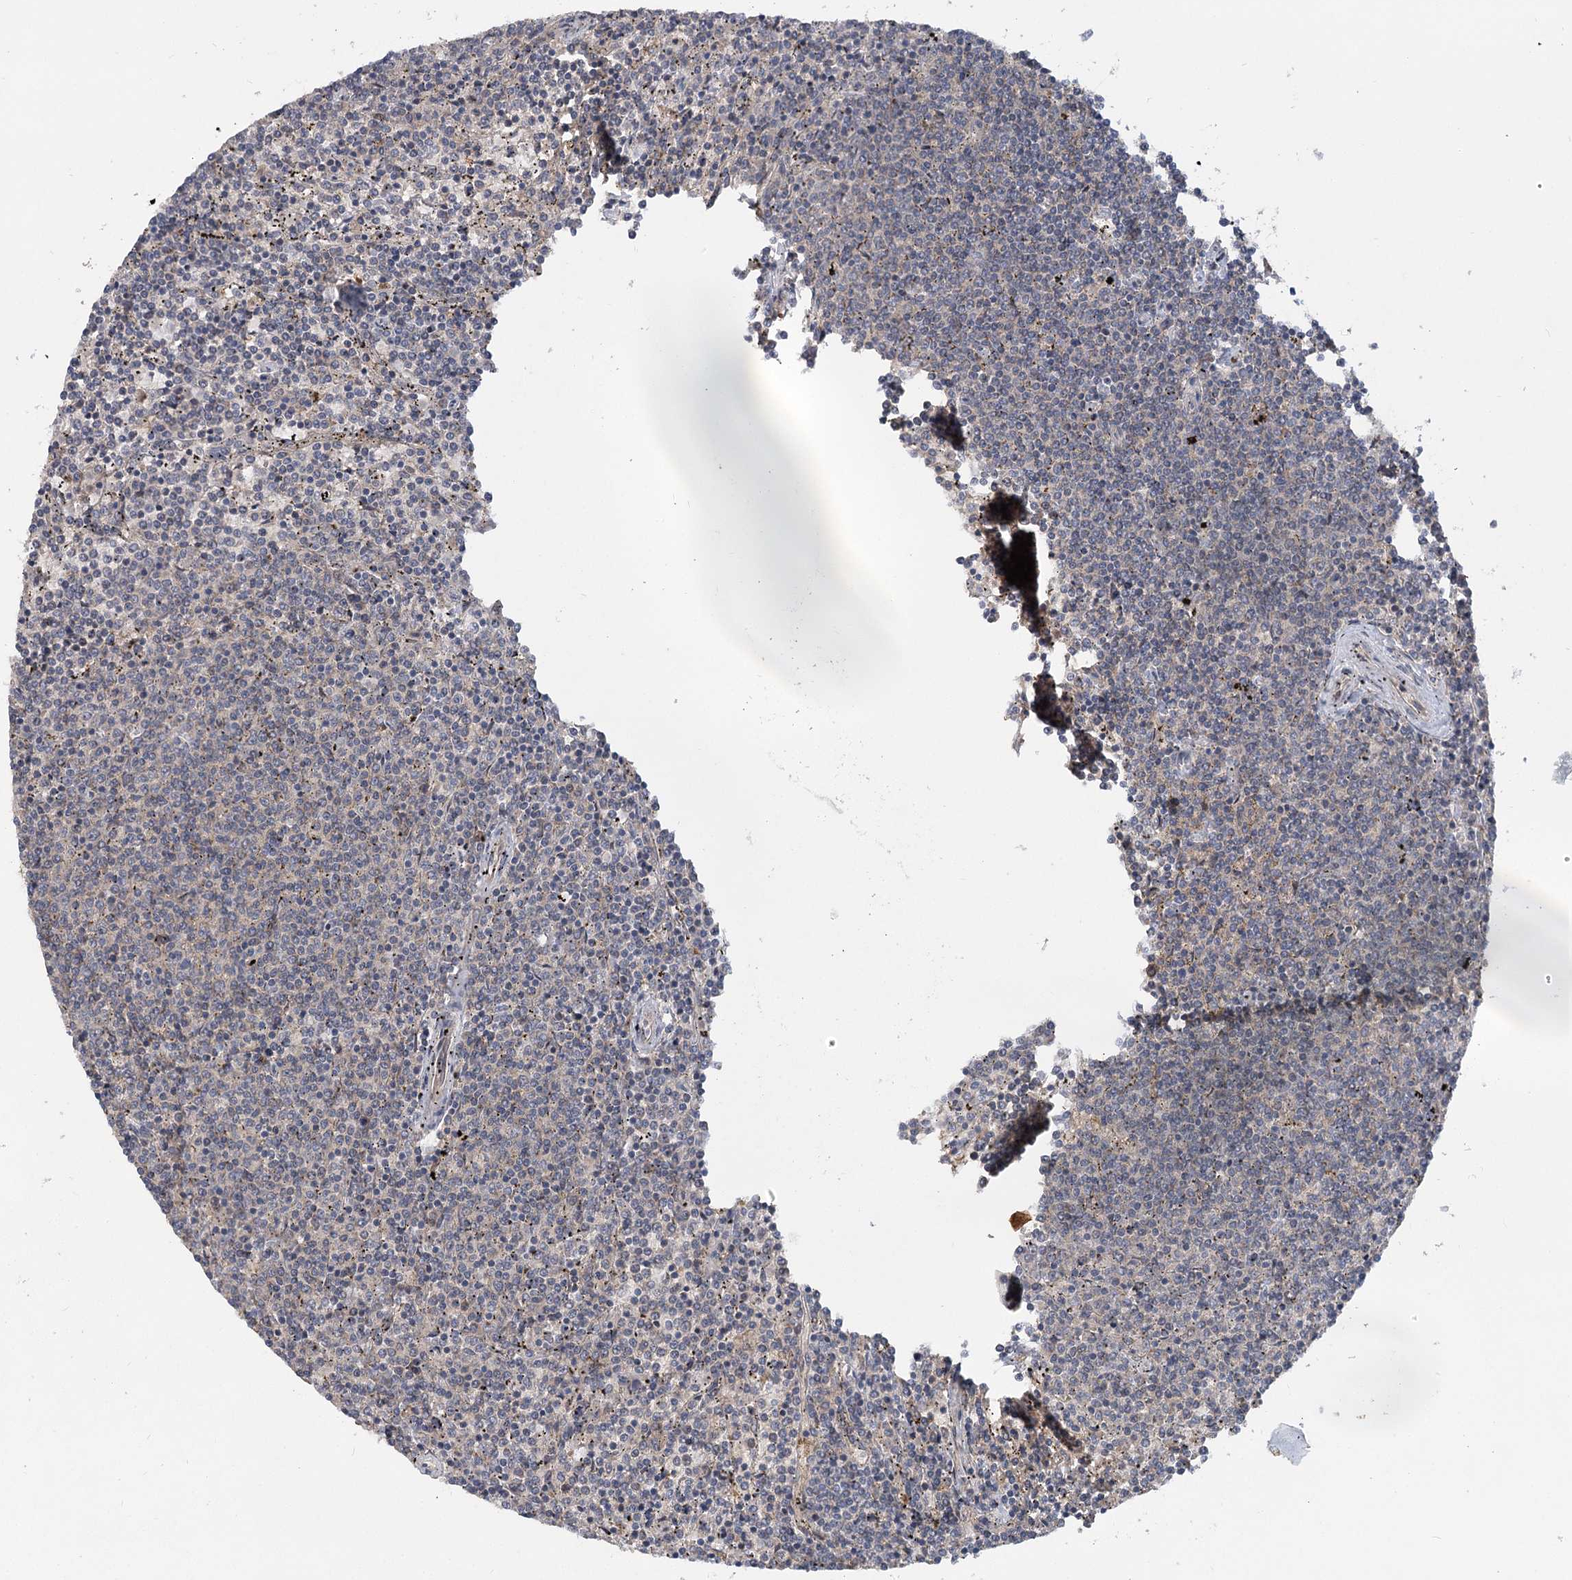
{"staining": {"intensity": "negative", "quantity": "none", "location": "none"}, "tissue": "lymphoma", "cell_type": "Tumor cells", "image_type": "cancer", "snomed": [{"axis": "morphology", "description": "Malignant lymphoma, non-Hodgkin's type, Low grade"}, {"axis": "topography", "description": "Spleen"}], "caption": "Tumor cells show no significant positivity in lymphoma.", "gene": "PYROXD2", "patient": {"sex": "female", "age": 50}}